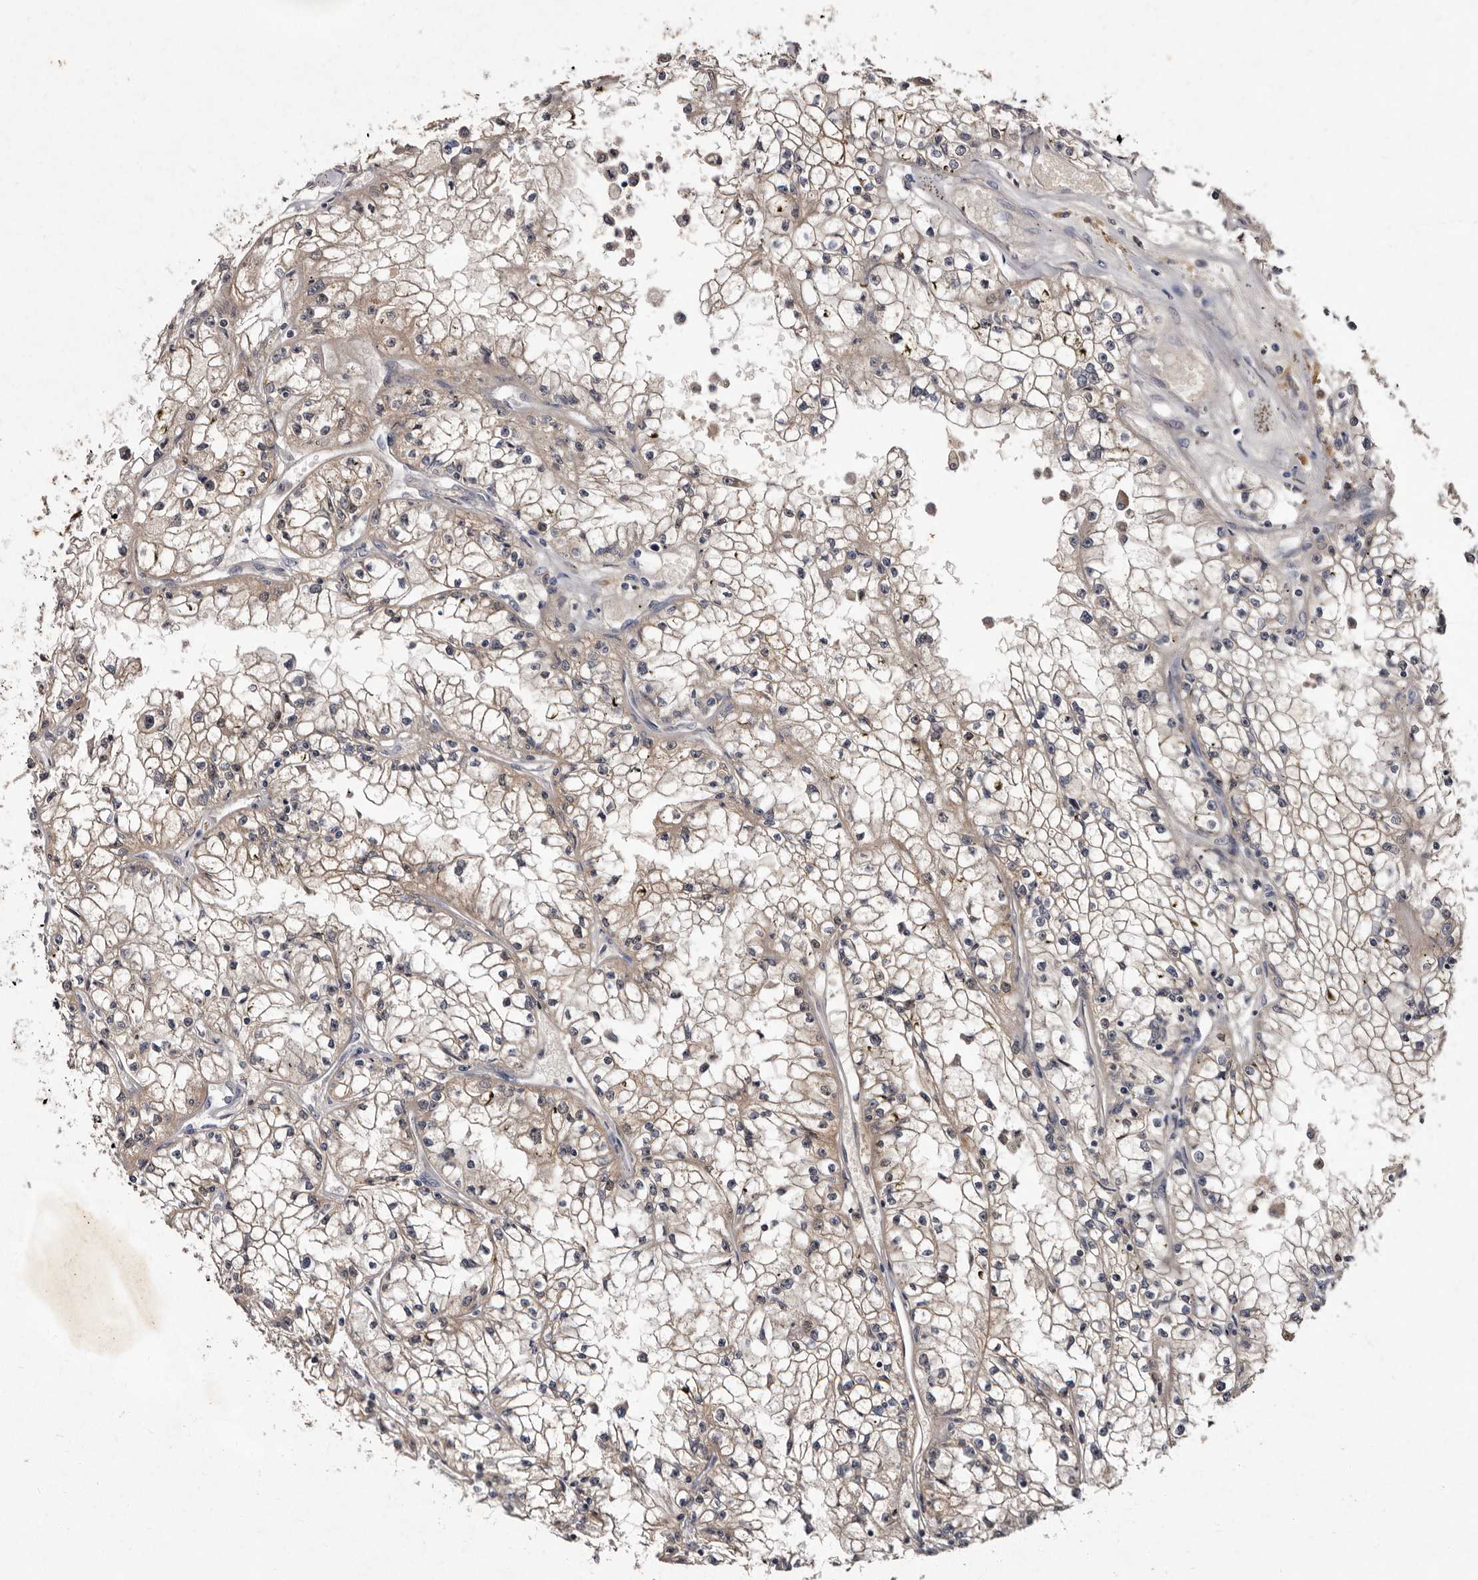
{"staining": {"intensity": "weak", "quantity": ">75%", "location": "cytoplasmic/membranous"}, "tissue": "renal cancer", "cell_type": "Tumor cells", "image_type": "cancer", "snomed": [{"axis": "morphology", "description": "Adenocarcinoma, NOS"}, {"axis": "topography", "description": "Kidney"}], "caption": "The micrograph displays immunohistochemical staining of renal cancer (adenocarcinoma). There is weak cytoplasmic/membranous positivity is identified in about >75% of tumor cells. The staining was performed using DAB (3,3'-diaminobenzidine), with brown indicating positive protein expression. Nuclei are stained blue with hematoxylin.", "gene": "DNPH1", "patient": {"sex": "male", "age": 56}}